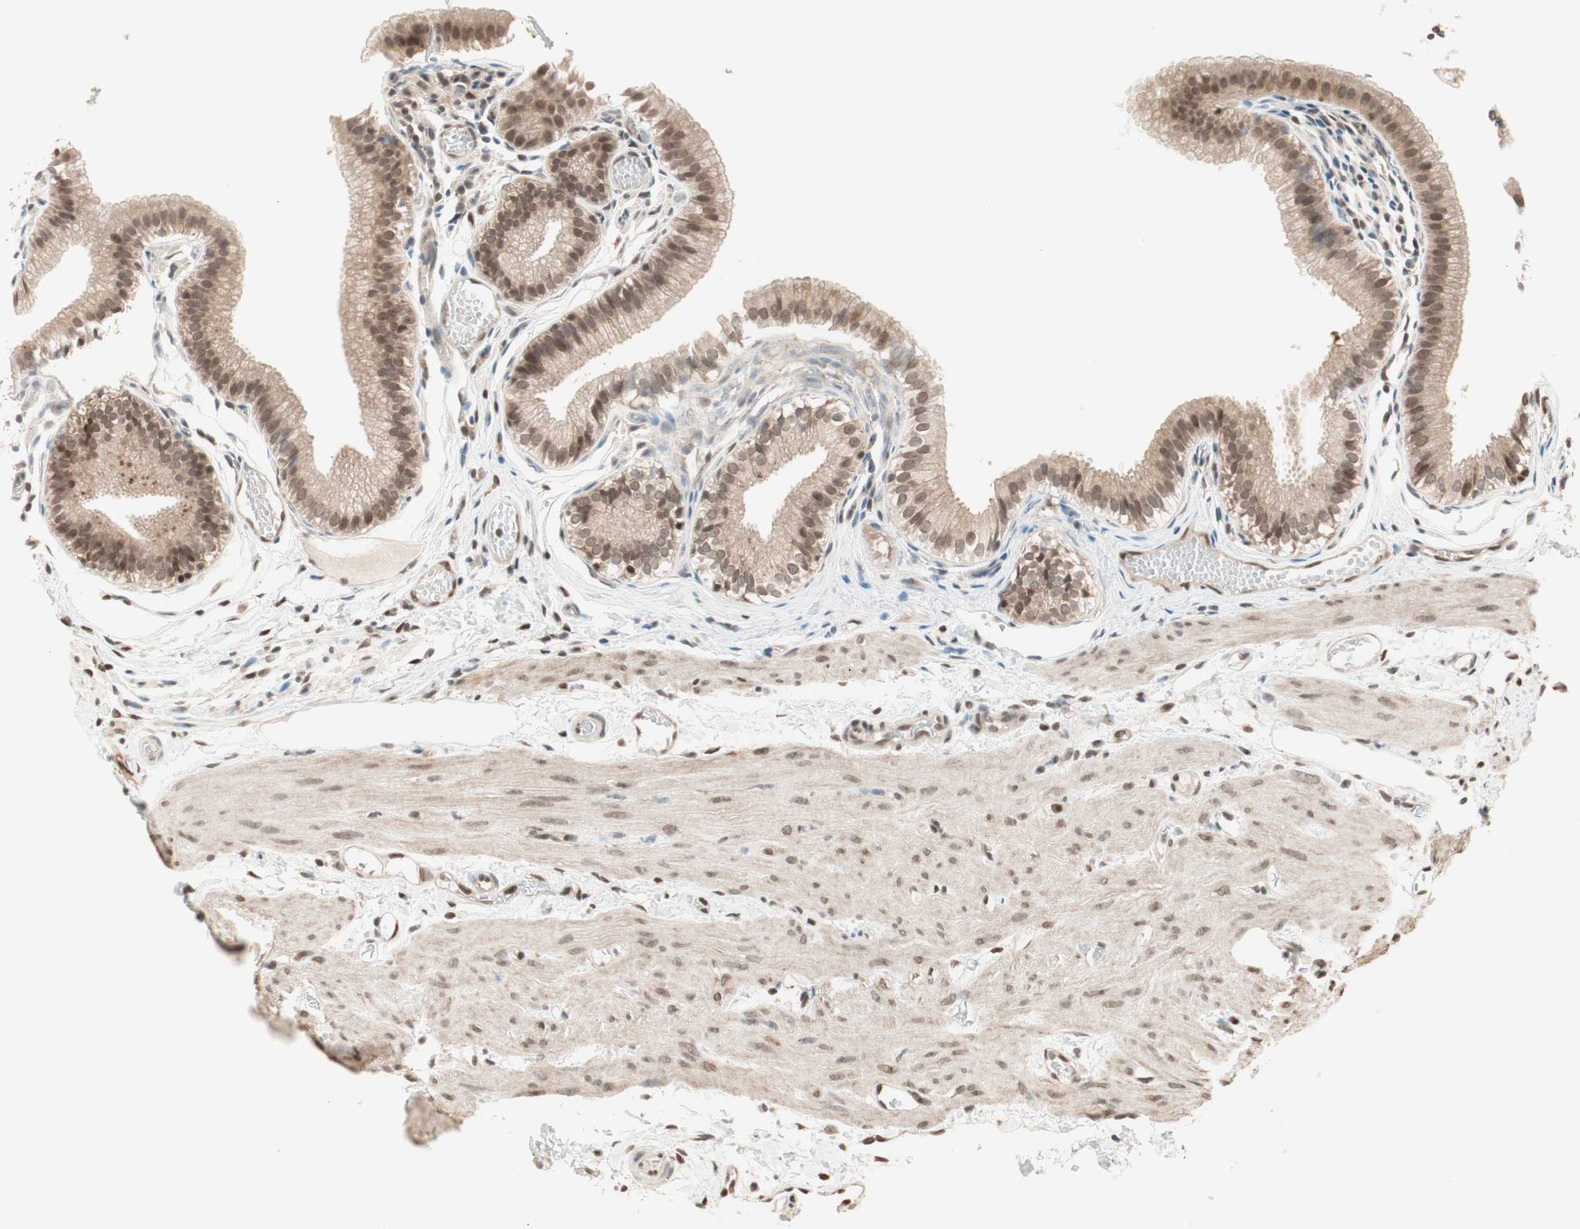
{"staining": {"intensity": "moderate", "quantity": "25%-75%", "location": "cytoplasmic/membranous,nuclear"}, "tissue": "gallbladder", "cell_type": "Glandular cells", "image_type": "normal", "snomed": [{"axis": "morphology", "description": "Normal tissue, NOS"}, {"axis": "topography", "description": "Gallbladder"}], "caption": "Gallbladder stained with DAB immunohistochemistry demonstrates medium levels of moderate cytoplasmic/membranous,nuclear expression in about 25%-75% of glandular cells.", "gene": "UBE2I", "patient": {"sex": "female", "age": 26}}